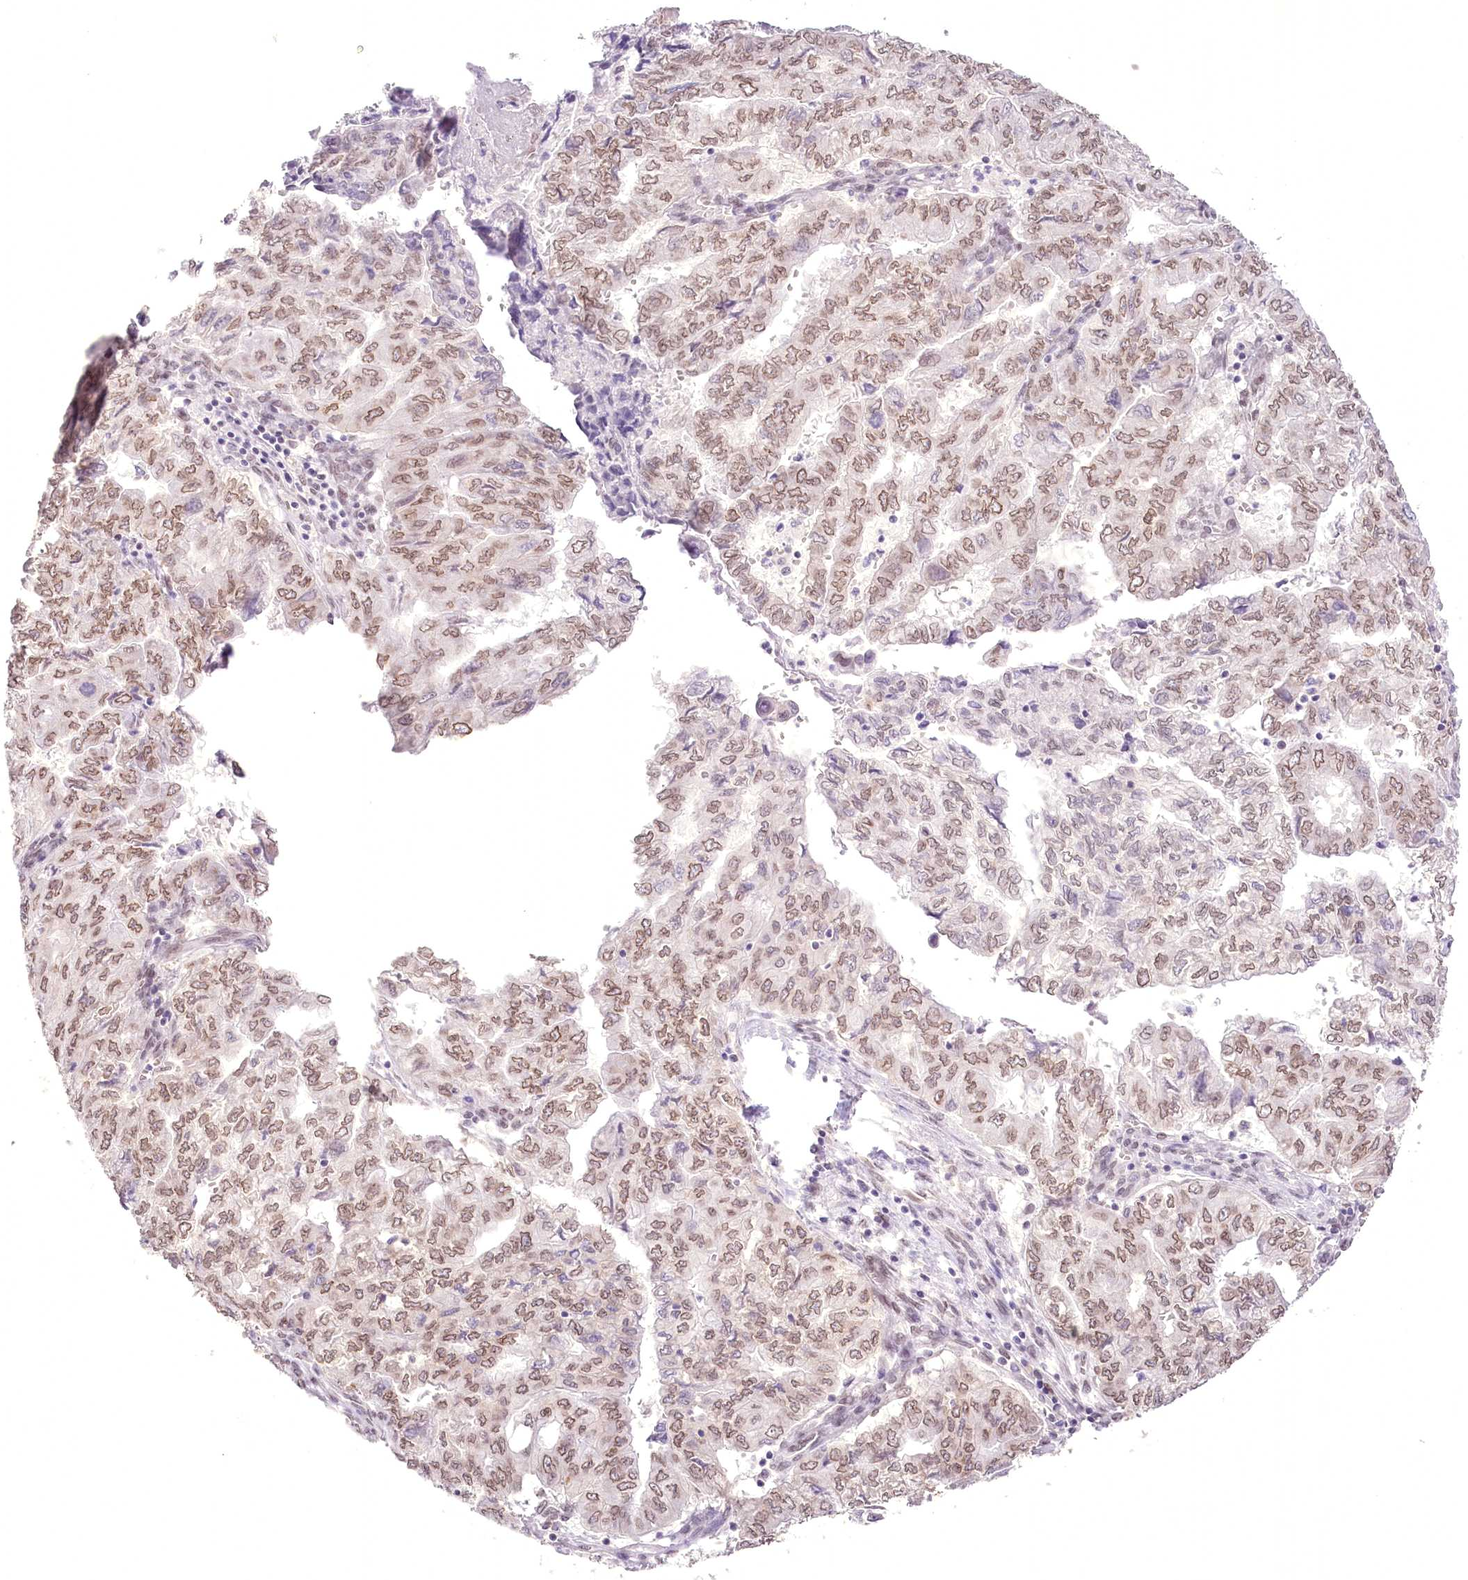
{"staining": {"intensity": "moderate", "quantity": ">75%", "location": "cytoplasmic/membranous,nuclear"}, "tissue": "pancreatic cancer", "cell_type": "Tumor cells", "image_type": "cancer", "snomed": [{"axis": "morphology", "description": "Adenocarcinoma, NOS"}, {"axis": "topography", "description": "Pancreas"}], "caption": "There is medium levels of moderate cytoplasmic/membranous and nuclear positivity in tumor cells of pancreatic cancer (adenocarcinoma), as demonstrated by immunohistochemical staining (brown color).", "gene": "SLC39A10", "patient": {"sex": "male", "age": 51}}